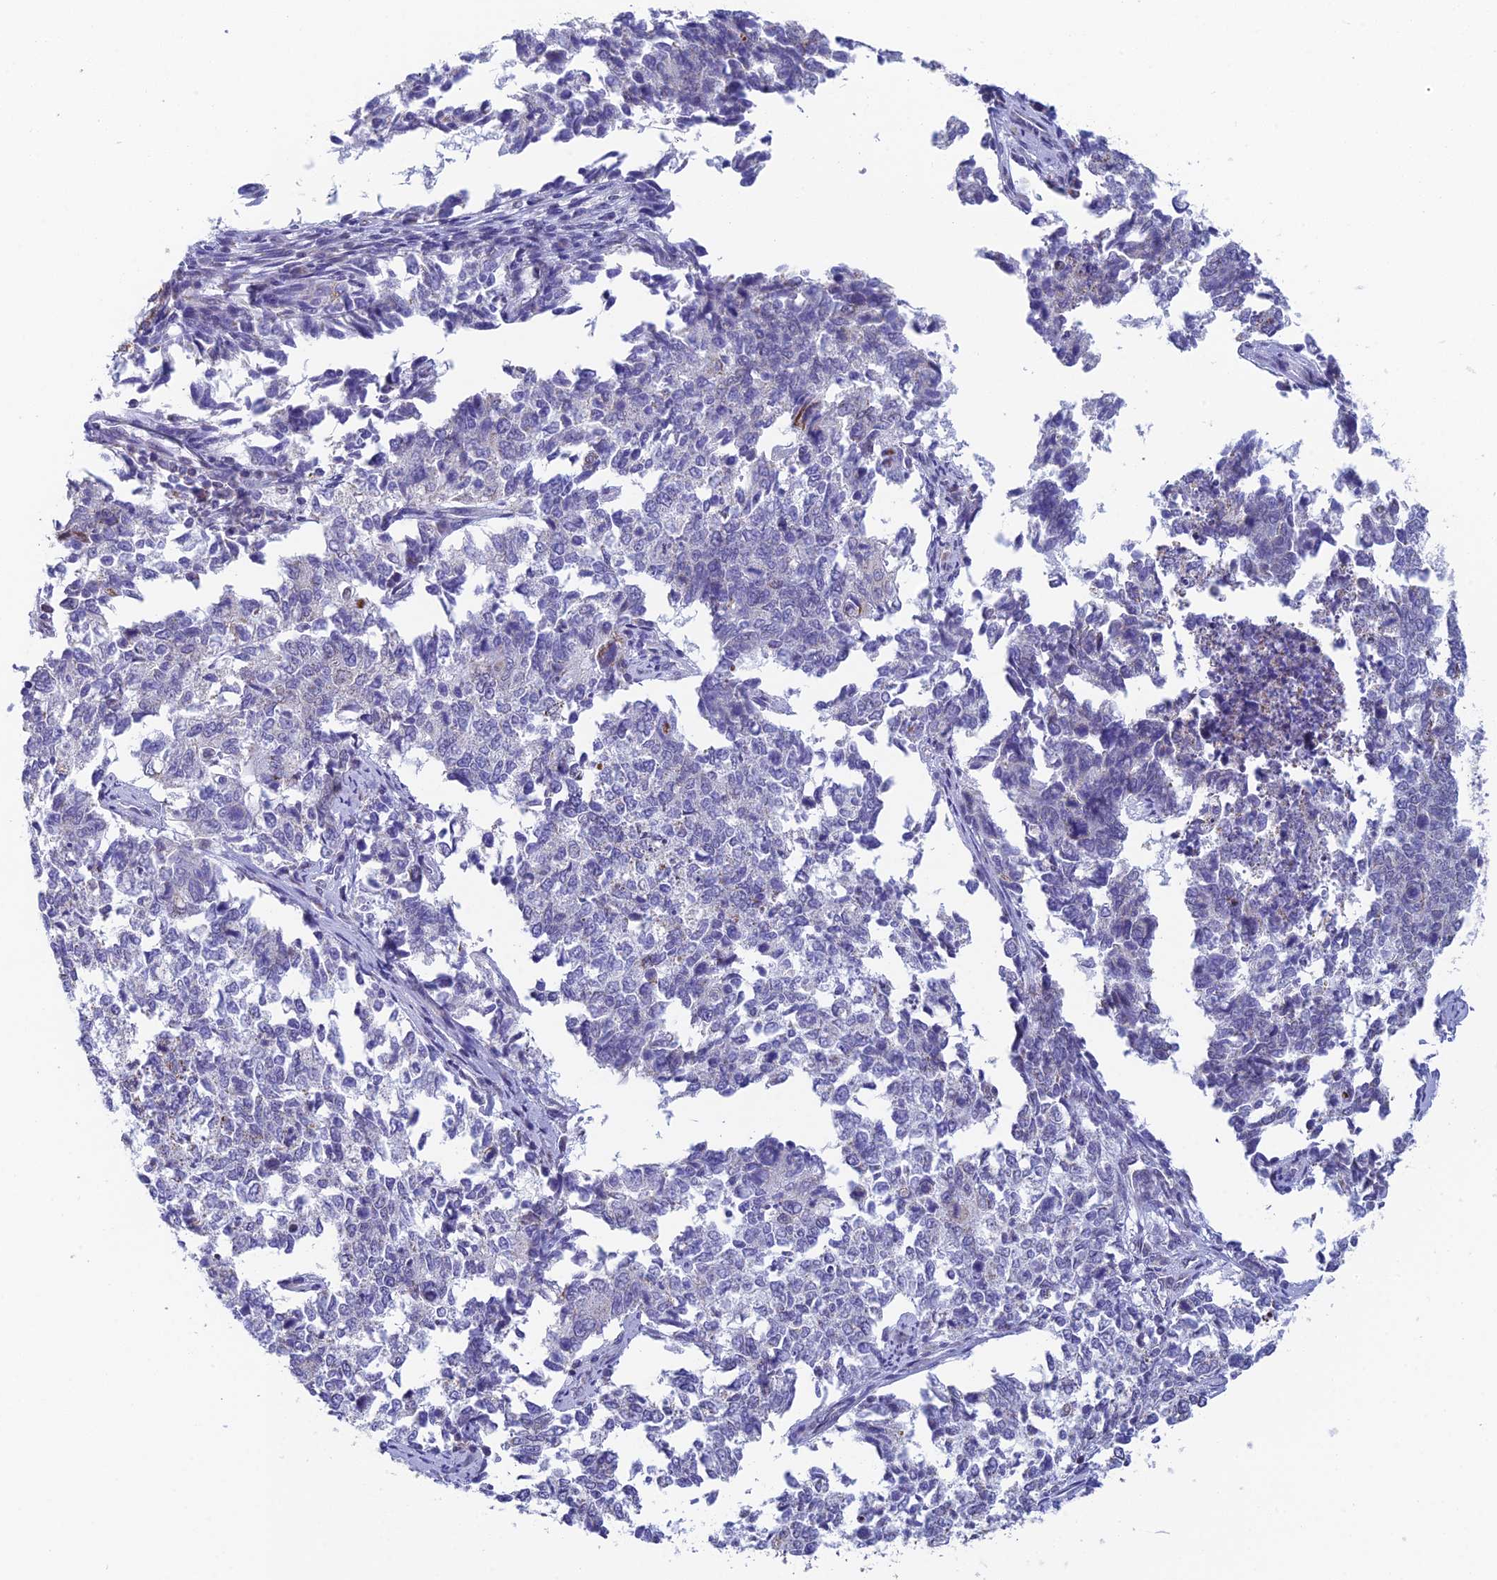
{"staining": {"intensity": "negative", "quantity": "none", "location": "none"}, "tissue": "cervical cancer", "cell_type": "Tumor cells", "image_type": "cancer", "snomed": [{"axis": "morphology", "description": "Squamous cell carcinoma, NOS"}, {"axis": "topography", "description": "Cervix"}], "caption": "The IHC micrograph has no significant staining in tumor cells of cervical cancer tissue.", "gene": "REXO5", "patient": {"sex": "female", "age": 63}}